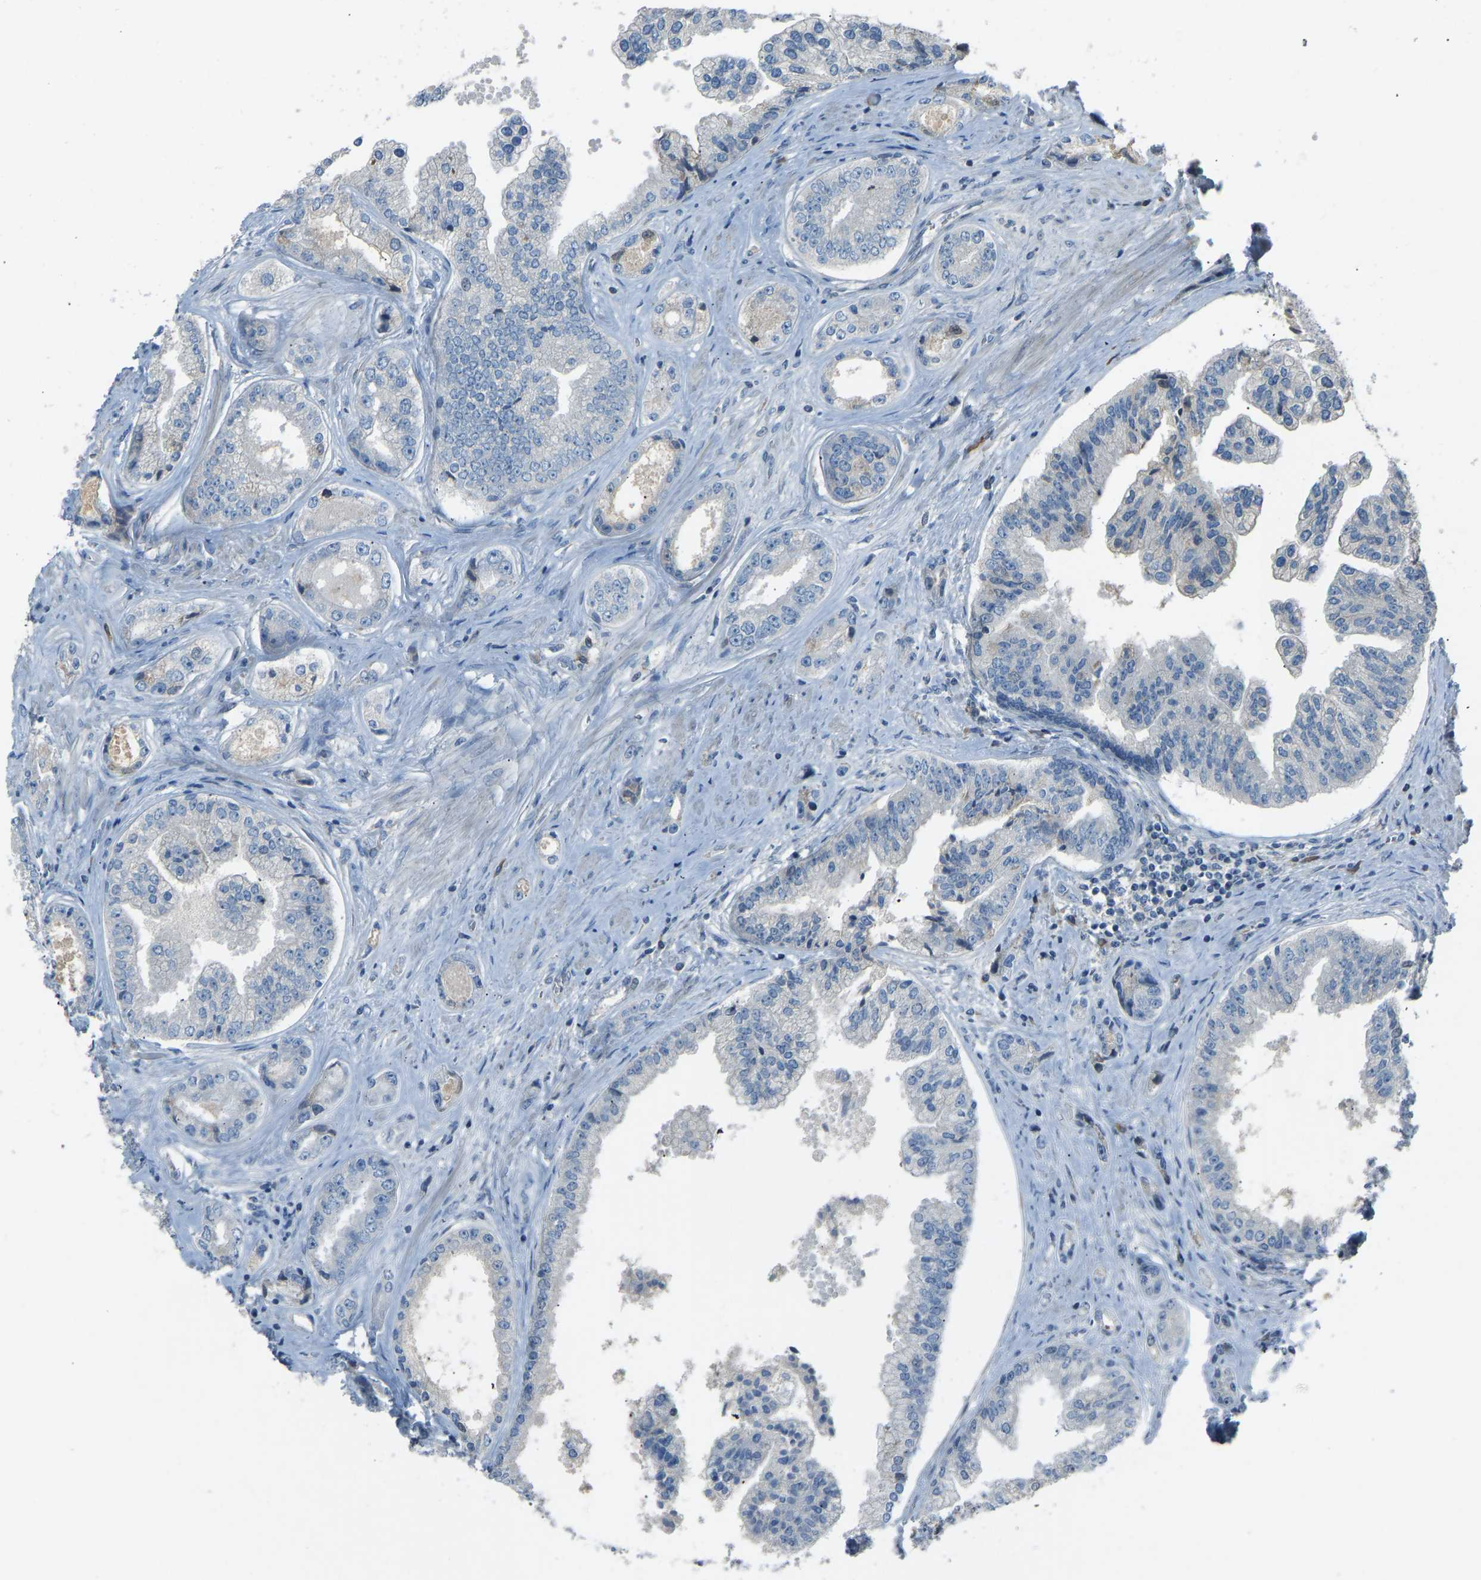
{"staining": {"intensity": "negative", "quantity": "none", "location": "none"}, "tissue": "prostate cancer", "cell_type": "Tumor cells", "image_type": "cancer", "snomed": [{"axis": "morphology", "description": "Adenocarcinoma, High grade"}, {"axis": "topography", "description": "Prostate"}], "caption": "A histopathology image of human adenocarcinoma (high-grade) (prostate) is negative for staining in tumor cells.", "gene": "FBLN2", "patient": {"sex": "male", "age": 61}}